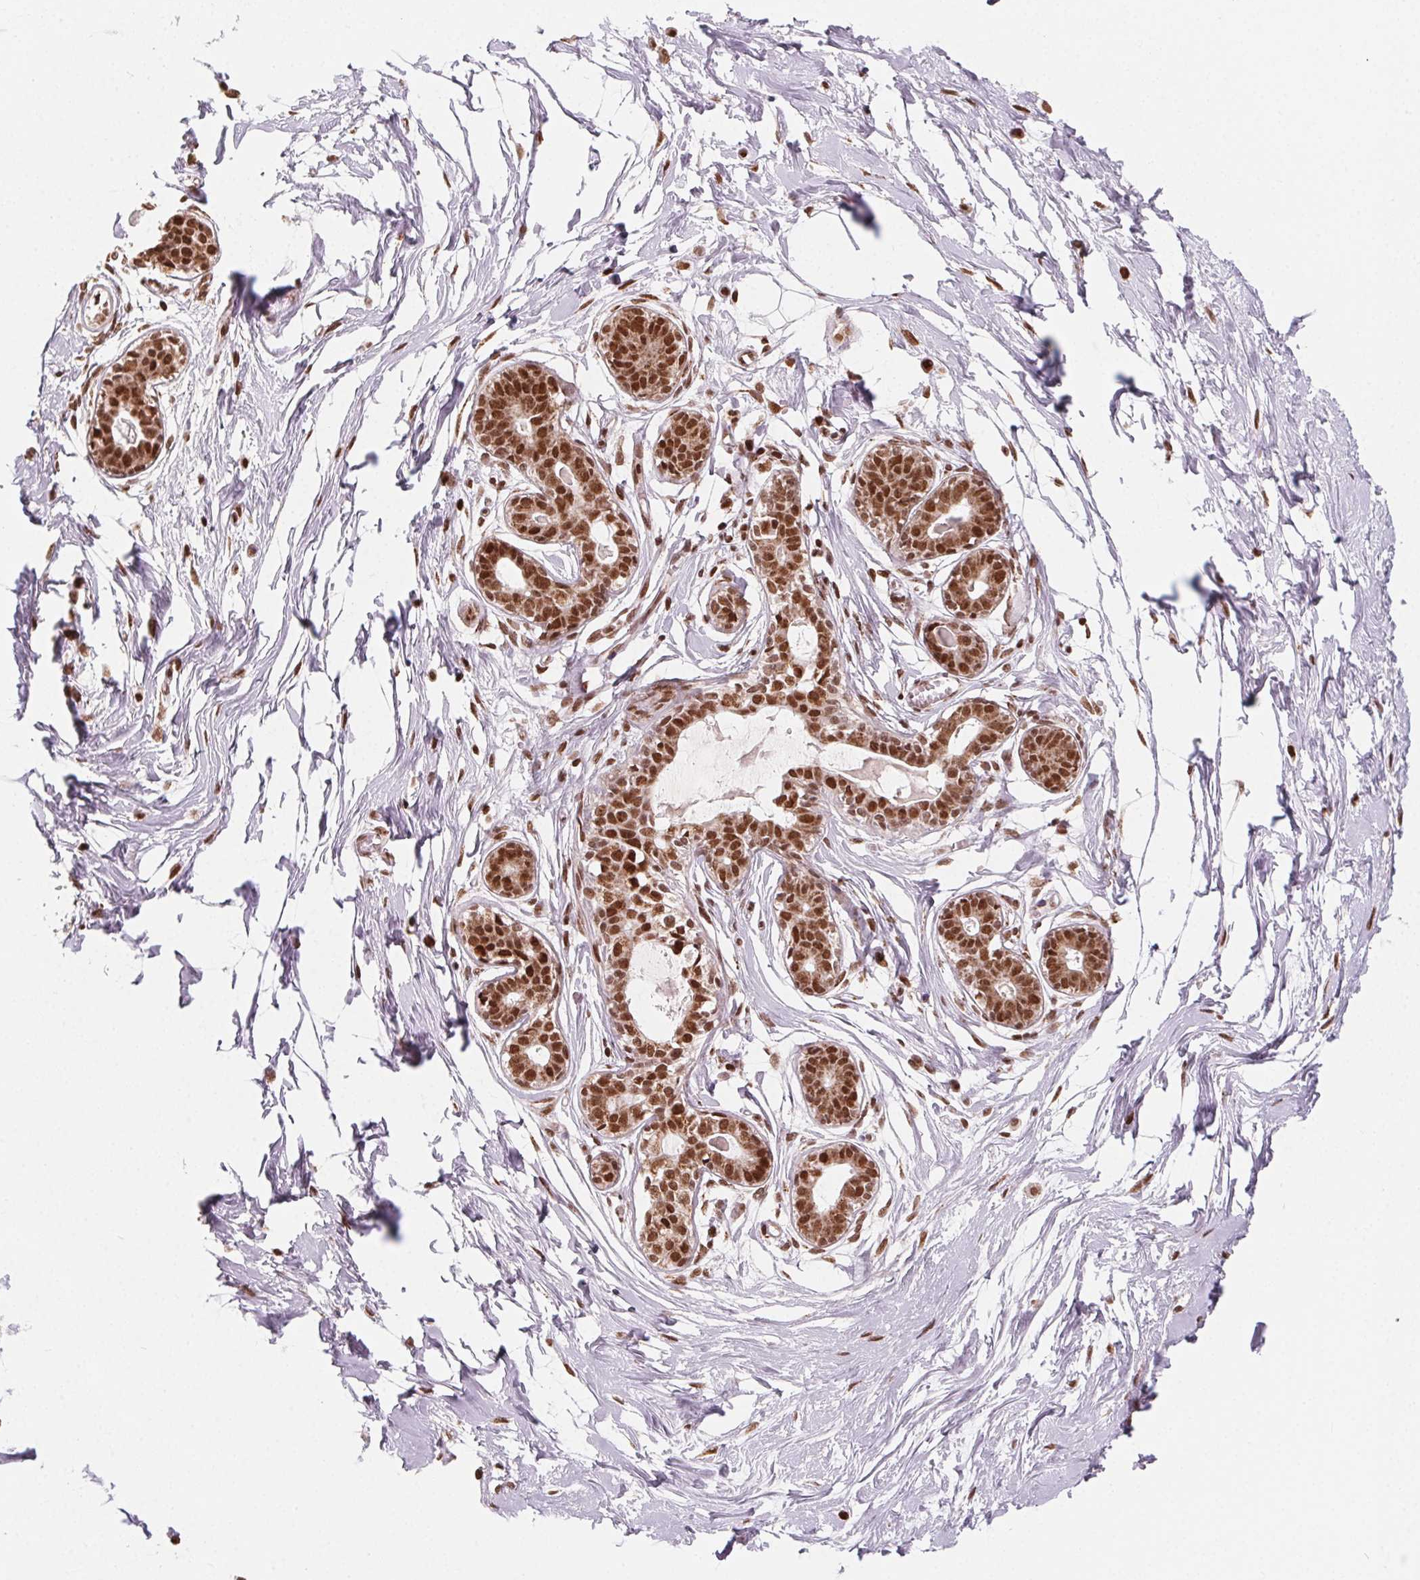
{"staining": {"intensity": "strong", "quantity": ">75%", "location": "nuclear"}, "tissue": "breast", "cell_type": "Adipocytes", "image_type": "normal", "snomed": [{"axis": "morphology", "description": "Normal tissue, NOS"}, {"axis": "topography", "description": "Breast"}], "caption": "DAB immunohistochemical staining of benign human breast demonstrates strong nuclear protein staining in approximately >75% of adipocytes. (DAB (3,3'-diaminobenzidine) IHC with brightfield microscopy, high magnification).", "gene": "TOPORS", "patient": {"sex": "female", "age": 45}}